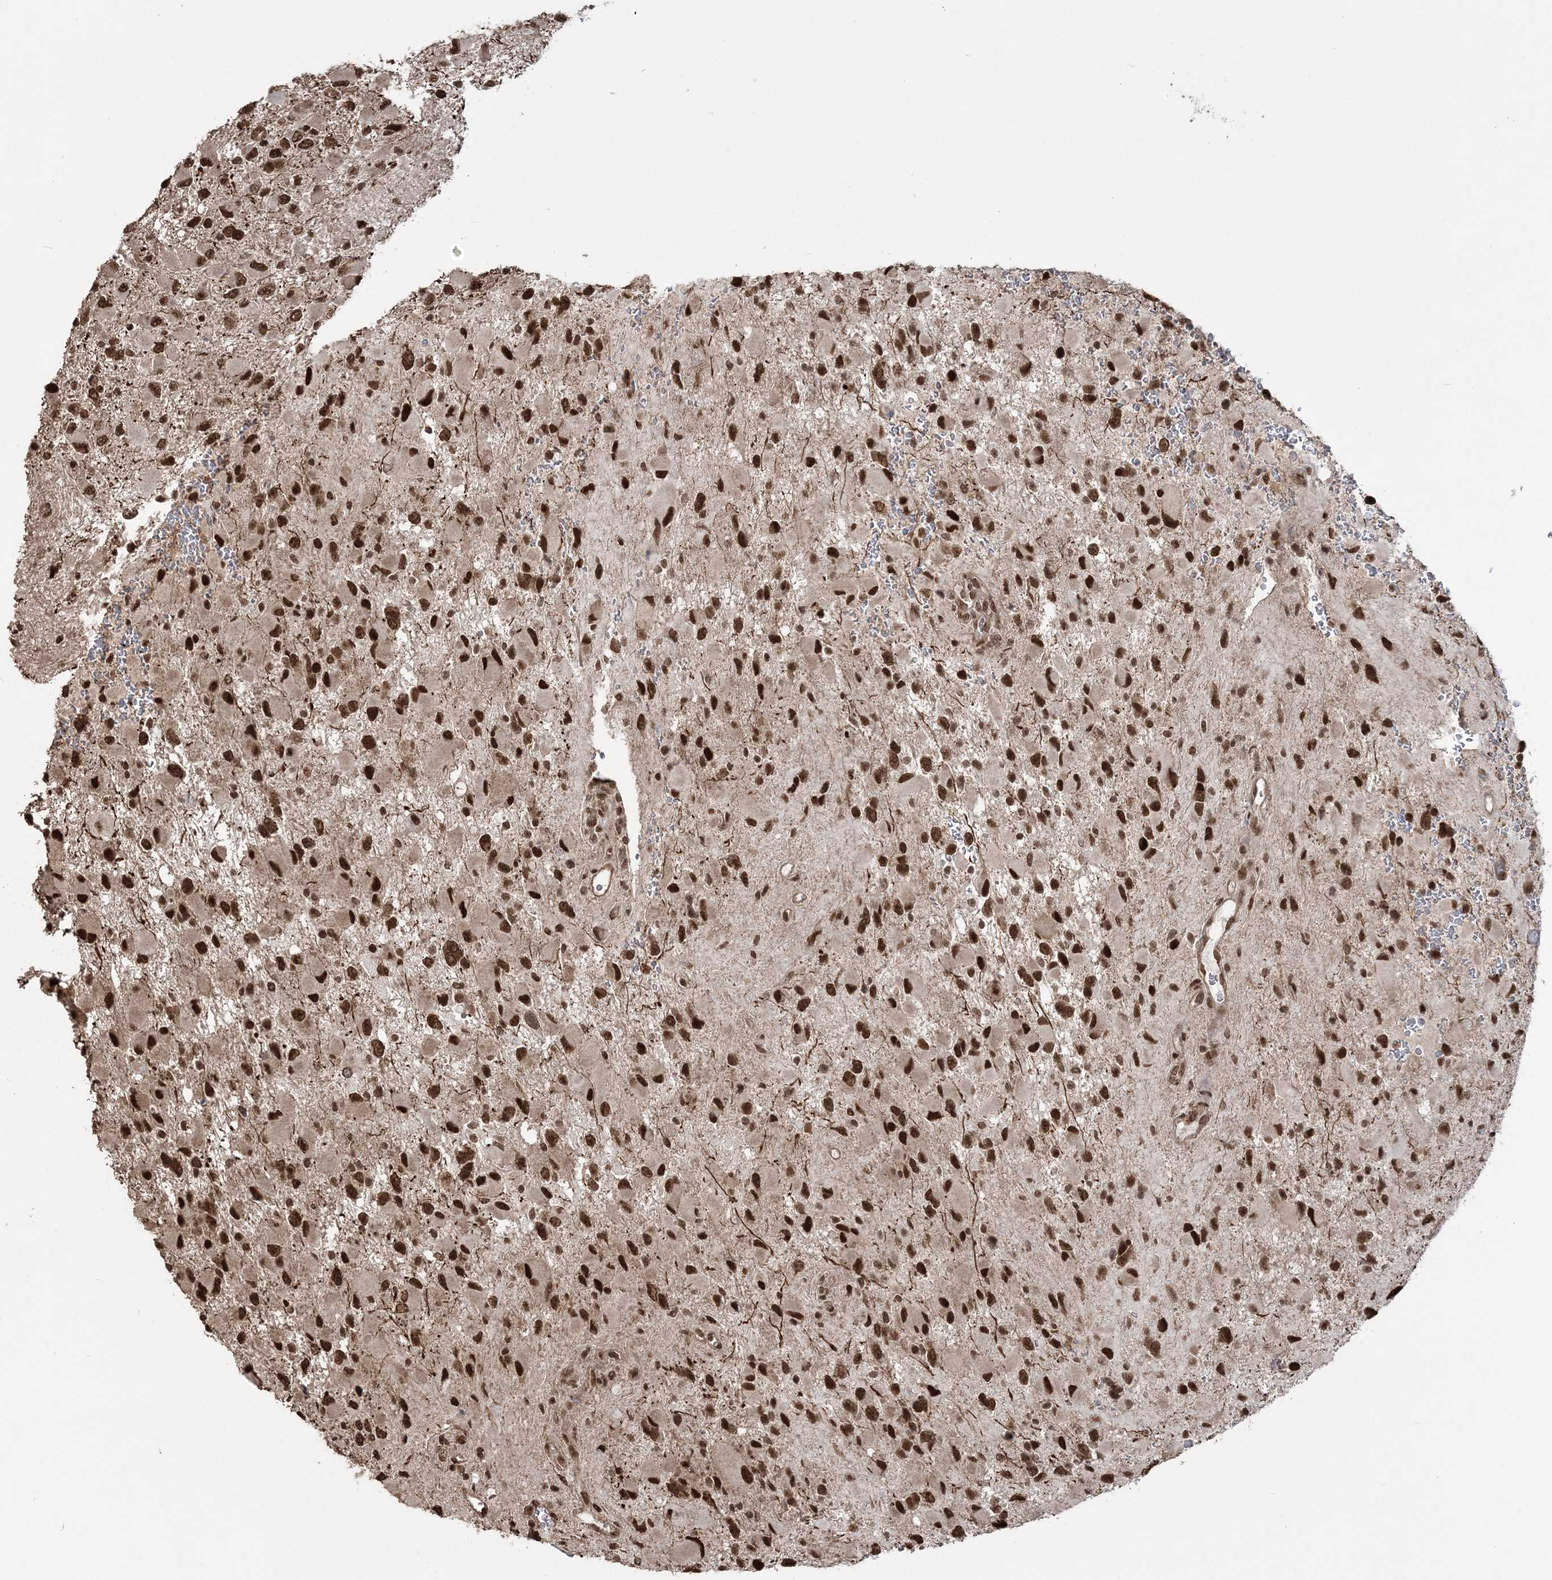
{"staining": {"intensity": "strong", "quantity": ">75%", "location": "nuclear"}, "tissue": "glioma", "cell_type": "Tumor cells", "image_type": "cancer", "snomed": [{"axis": "morphology", "description": "Glioma, malignant, High grade"}, {"axis": "topography", "description": "Brain"}], "caption": "Immunohistochemical staining of human malignant glioma (high-grade) displays high levels of strong nuclear protein positivity in about >75% of tumor cells.", "gene": "ZNF839", "patient": {"sex": "male", "age": 53}}